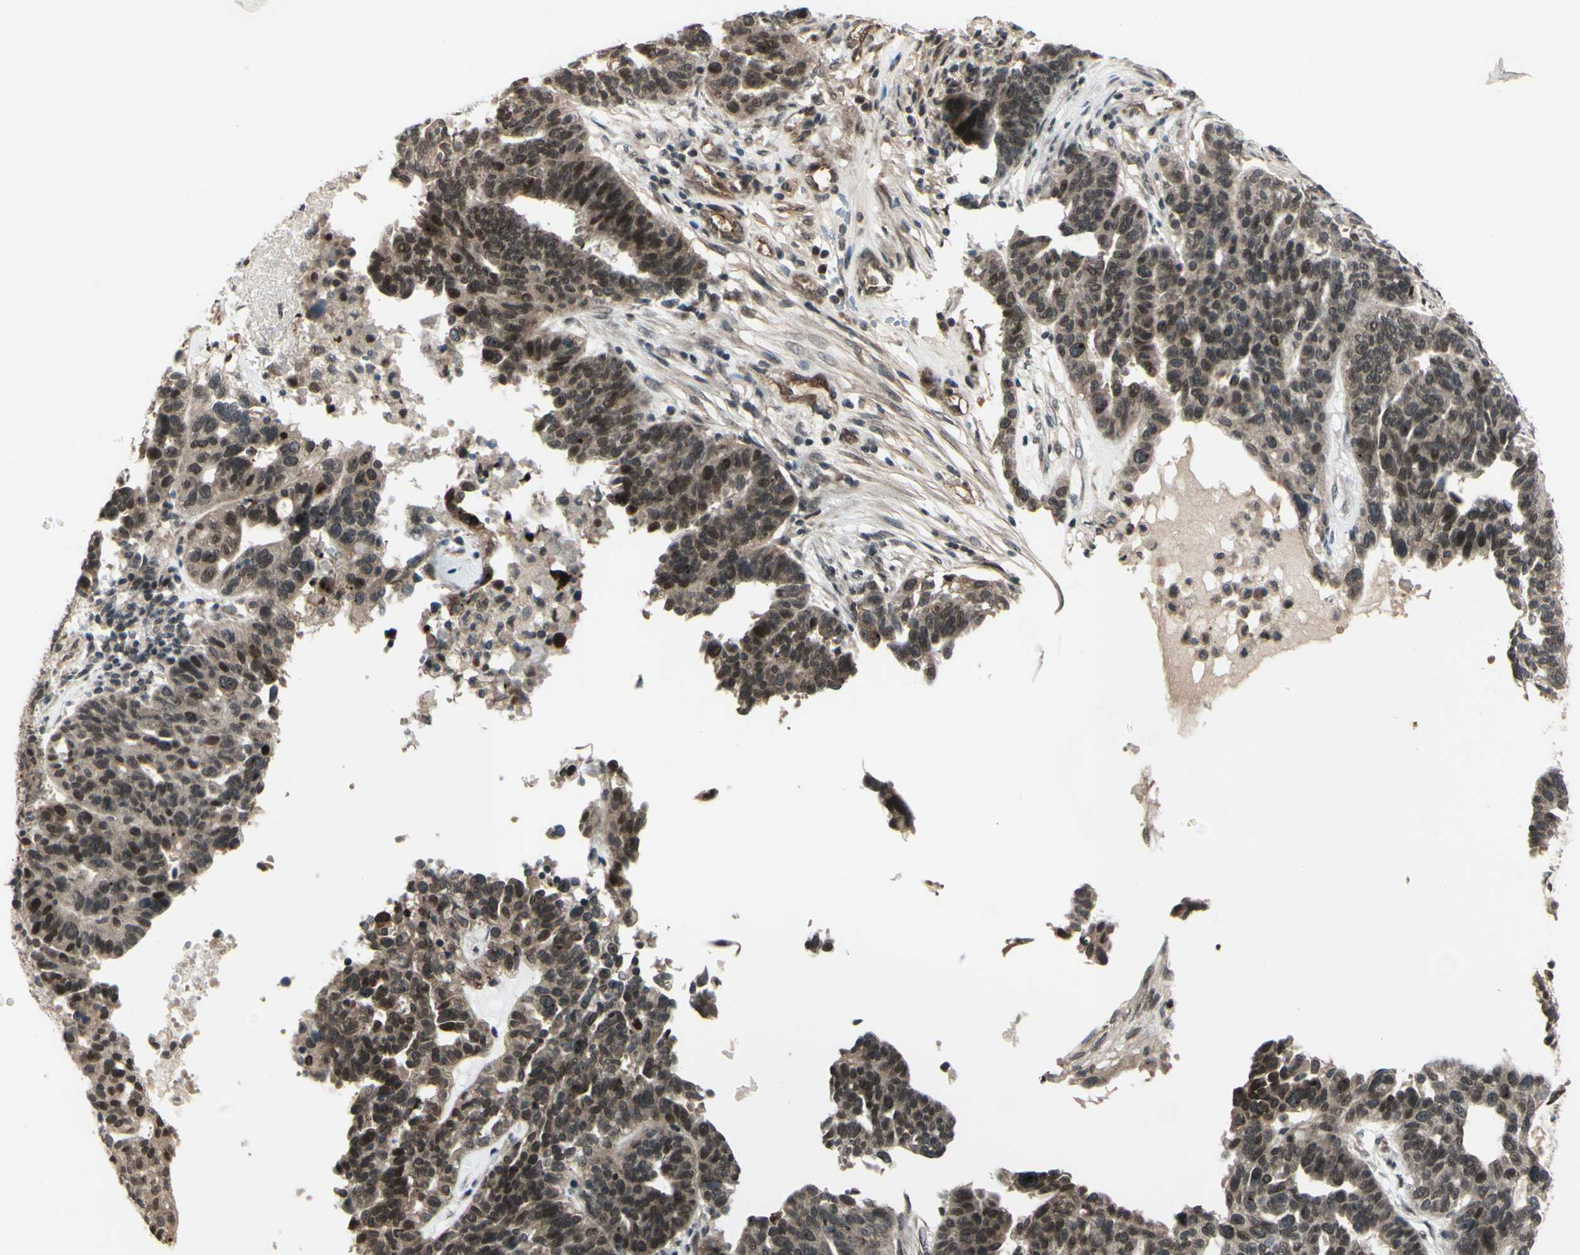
{"staining": {"intensity": "weak", "quantity": "25%-75%", "location": "cytoplasmic/membranous,nuclear"}, "tissue": "ovarian cancer", "cell_type": "Tumor cells", "image_type": "cancer", "snomed": [{"axis": "morphology", "description": "Cystadenocarcinoma, serous, NOS"}, {"axis": "topography", "description": "Ovary"}], "caption": "Immunohistochemical staining of ovarian serous cystadenocarcinoma displays weak cytoplasmic/membranous and nuclear protein expression in approximately 25%-75% of tumor cells.", "gene": "MLF2", "patient": {"sex": "female", "age": 59}}